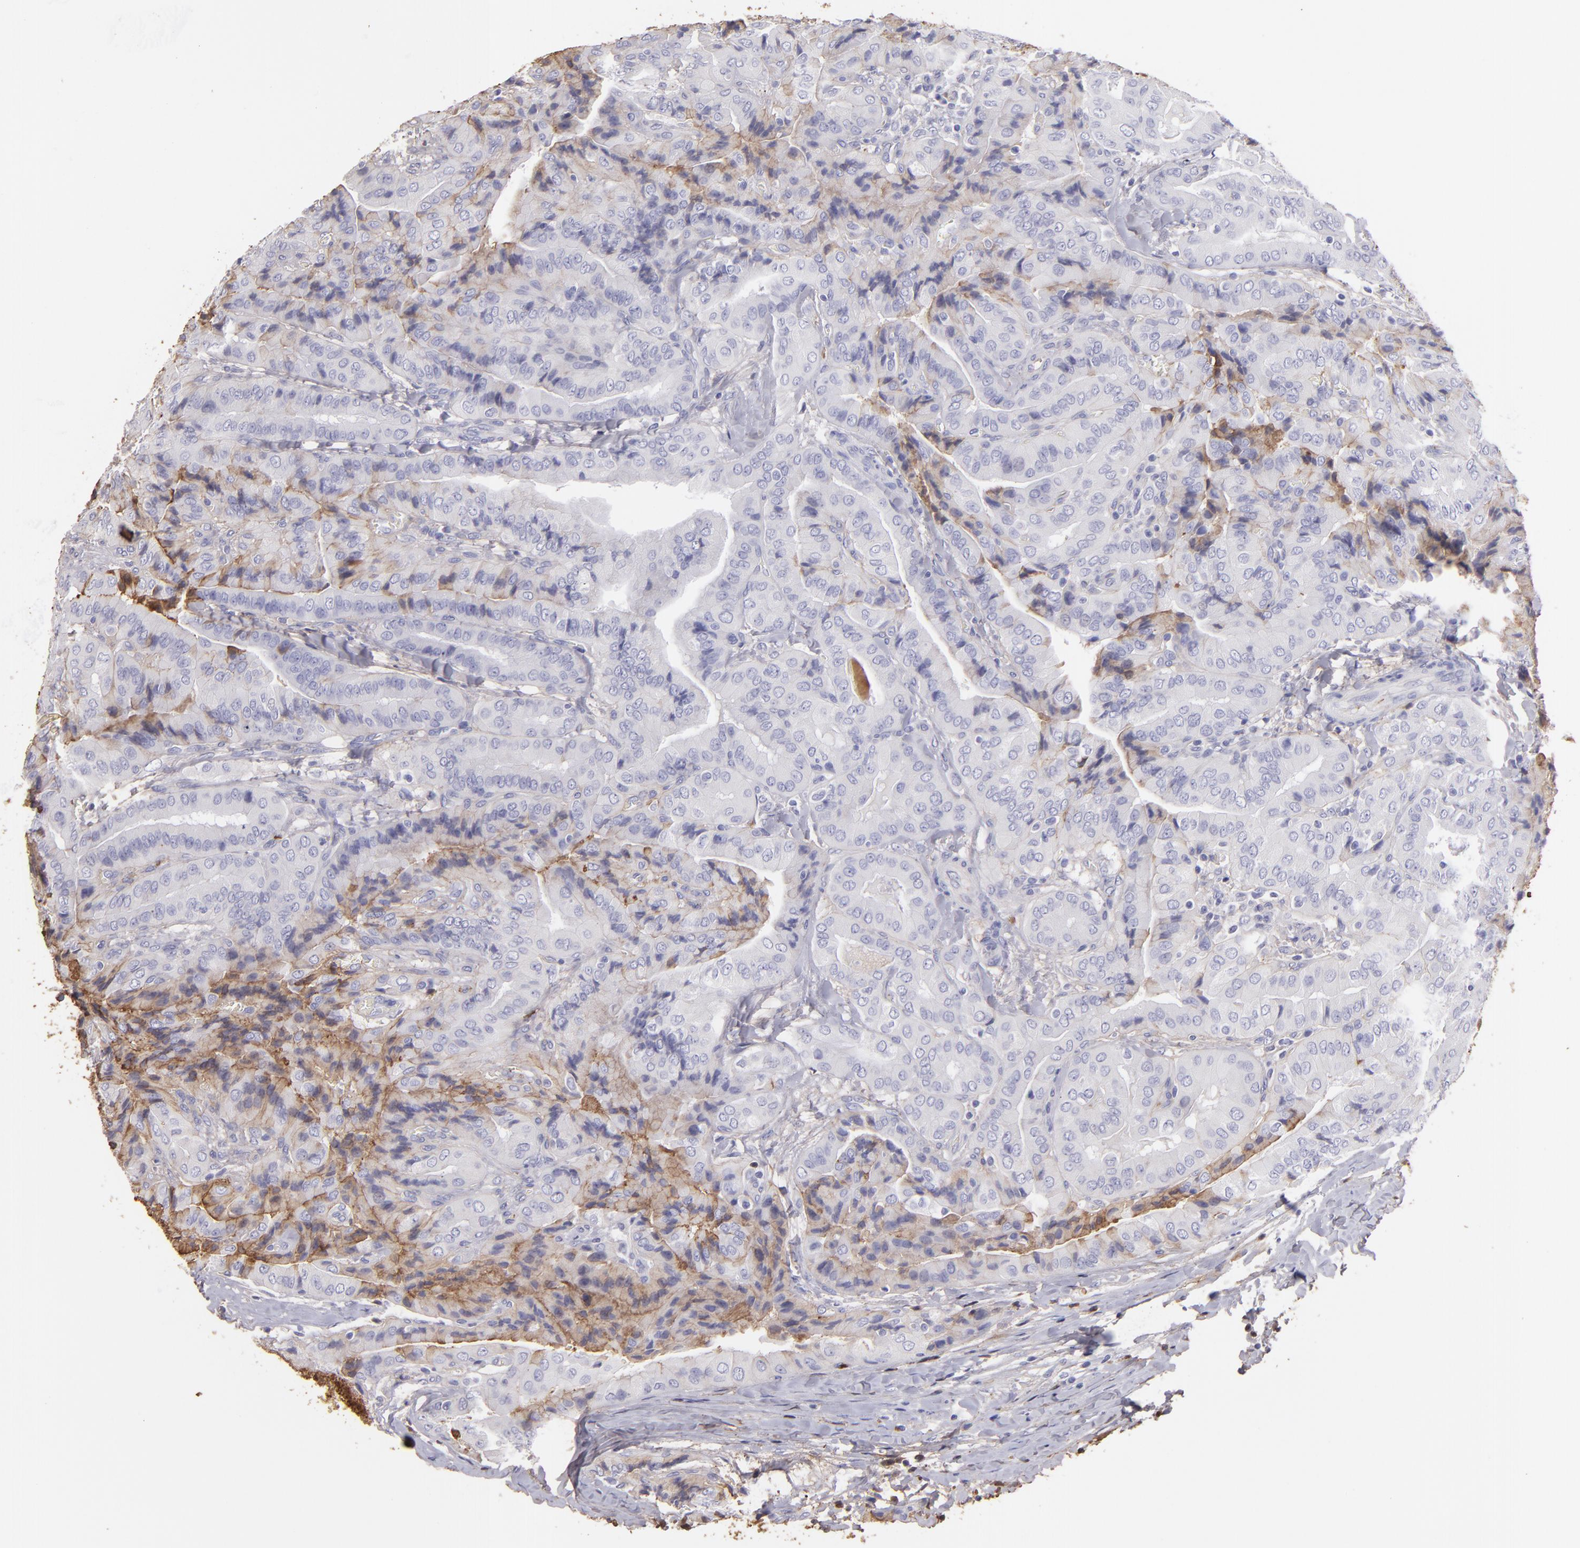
{"staining": {"intensity": "weak", "quantity": ">75%", "location": "cytoplasmic/membranous"}, "tissue": "thyroid cancer", "cell_type": "Tumor cells", "image_type": "cancer", "snomed": [{"axis": "morphology", "description": "Papillary adenocarcinoma, NOS"}, {"axis": "topography", "description": "Thyroid gland"}], "caption": "IHC of human thyroid cancer (papillary adenocarcinoma) shows low levels of weak cytoplasmic/membranous expression in approximately >75% of tumor cells.", "gene": "FGB", "patient": {"sex": "female", "age": 71}}